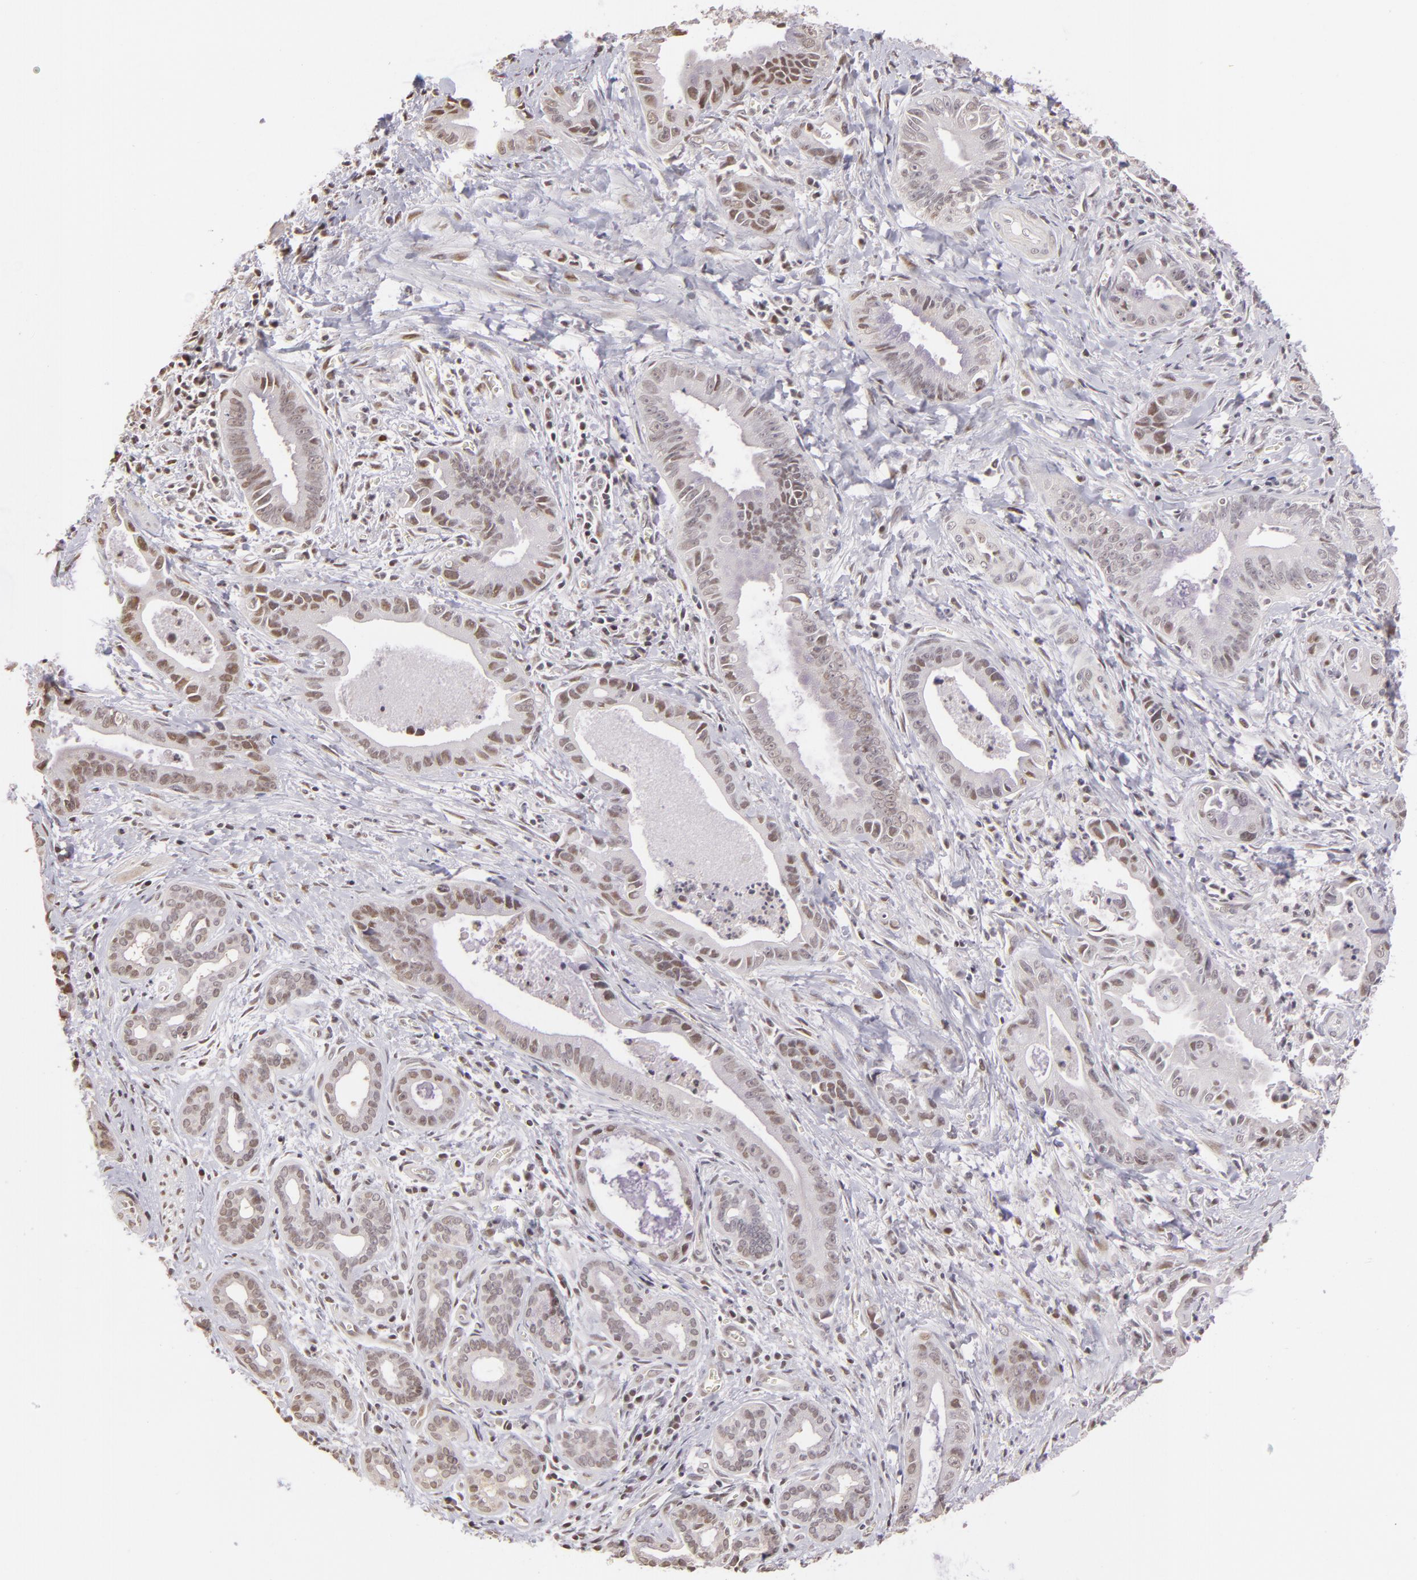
{"staining": {"intensity": "moderate", "quantity": "25%-75%", "location": "nuclear"}, "tissue": "liver cancer", "cell_type": "Tumor cells", "image_type": "cancer", "snomed": [{"axis": "morphology", "description": "Cholangiocarcinoma"}, {"axis": "topography", "description": "Liver"}], "caption": "Protein staining displays moderate nuclear staining in about 25%-75% of tumor cells in liver cholangiocarcinoma.", "gene": "RARB", "patient": {"sex": "female", "age": 55}}